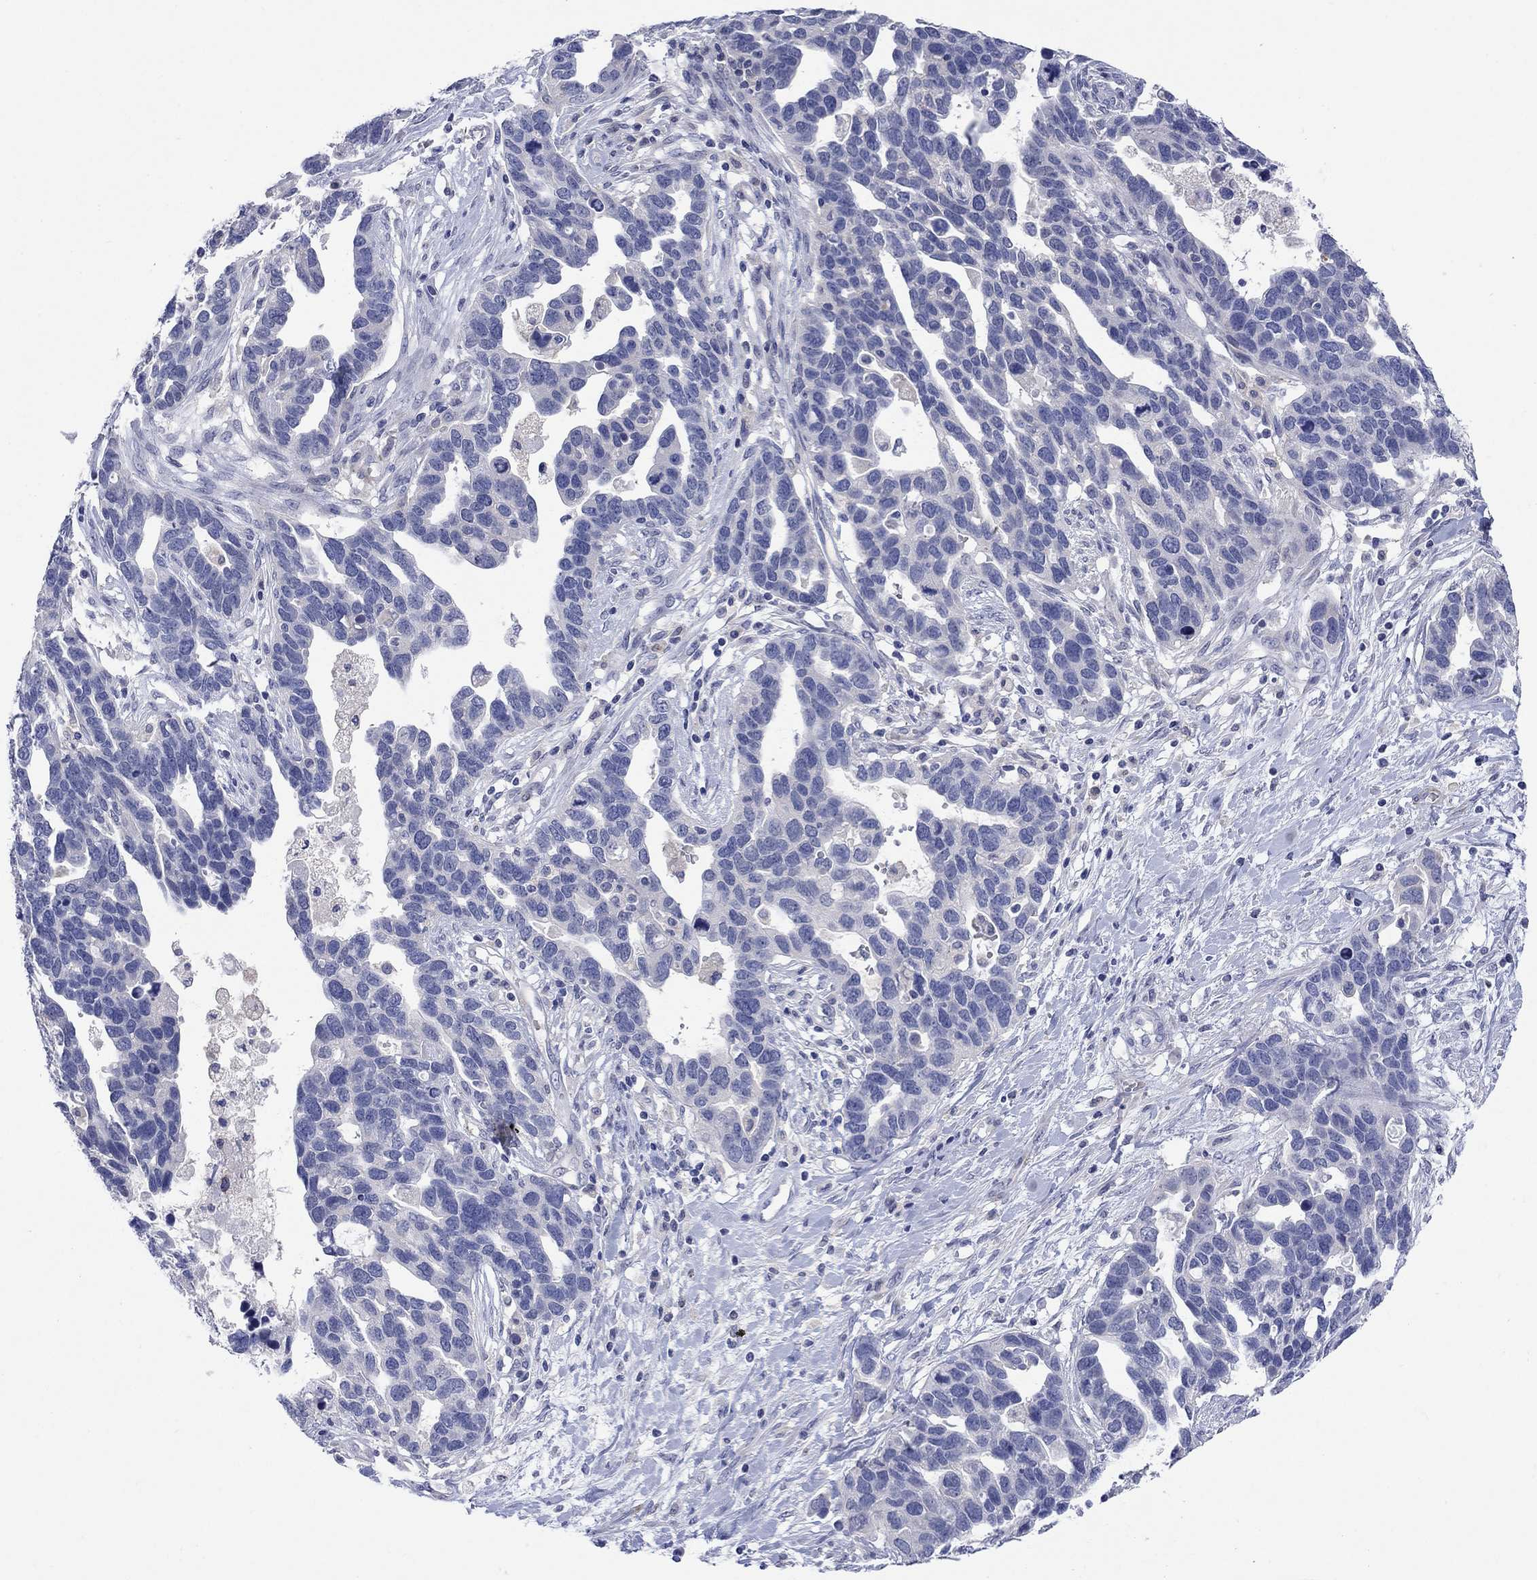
{"staining": {"intensity": "weak", "quantity": "<25%", "location": "cytoplasmic/membranous"}, "tissue": "ovarian cancer", "cell_type": "Tumor cells", "image_type": "cancer", "snomed": [{"axis": "morphology", "description": "Cystadenocarcinoma, serous, NOS"}, {"axis": "topography", "description": "Ovary"}], "caption": "Immunohistochemical staining of serous cystadenocarcinoma (ovarian) exhibits no significant staining in tumor cells.", "gene": "PTPRZ1", "patient": {"sex": "female", "age": 54}}